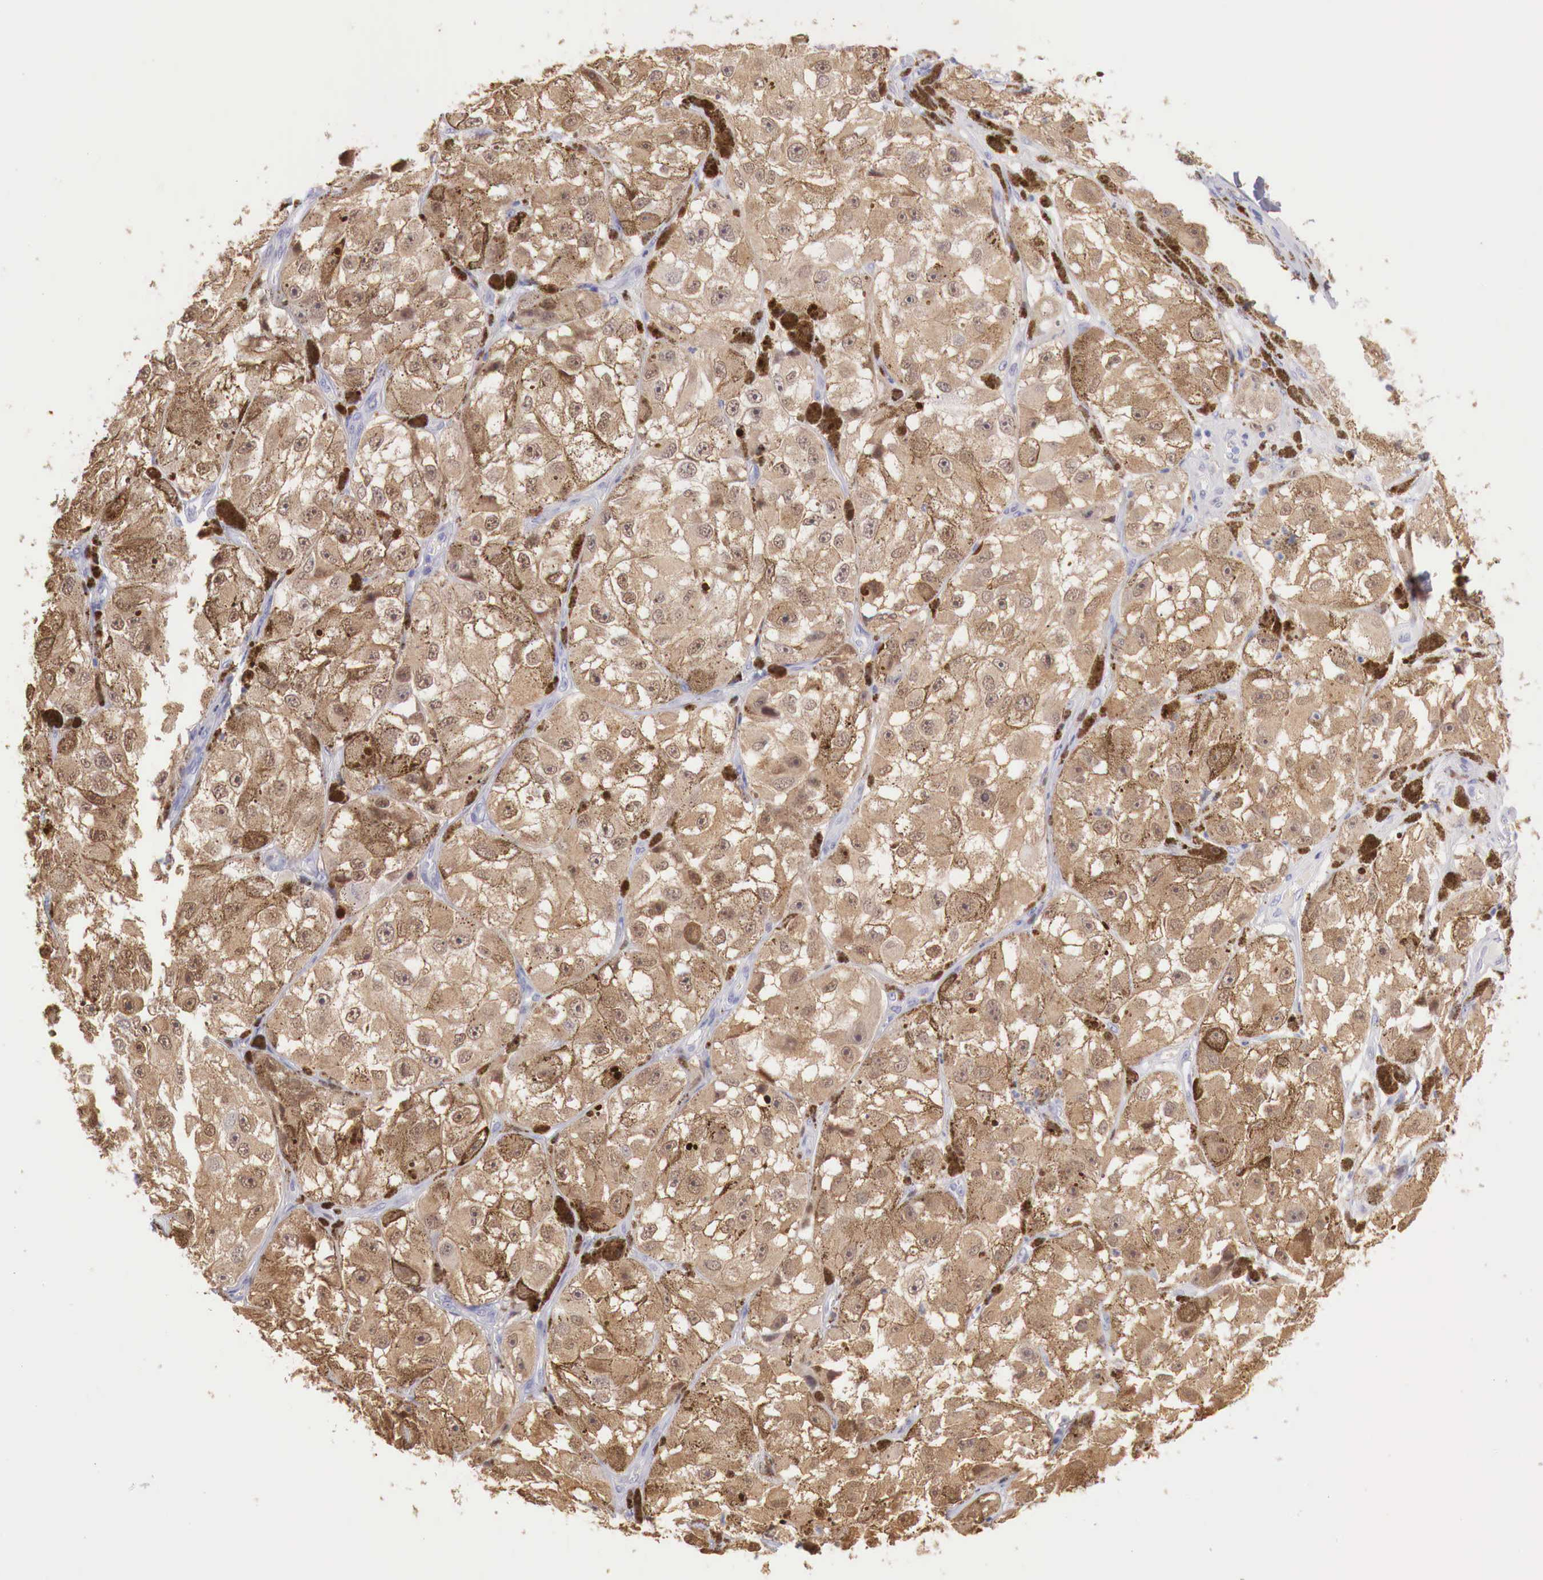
{"staining": {"intensity": "strong", "quantity": ">75%", "location": "cytoplasmic/membranous,nuclear"}, "tissue": "melanoma", "cell_type": "Tumor cells", "image_type": "cancer", "snomed": [{"axis": "morphology", "description": "Malignant melanoma, NOS"}, {"axis": "topography", "description": "Skin"}], "caption": "Tumor cells show high levels of strong cytoplasmic/membranous and nuclear staining in approximately >75% of cells in malignant melanoma.", "gene": "RENBP", "patient": {"sex": "male", "age": 67}}